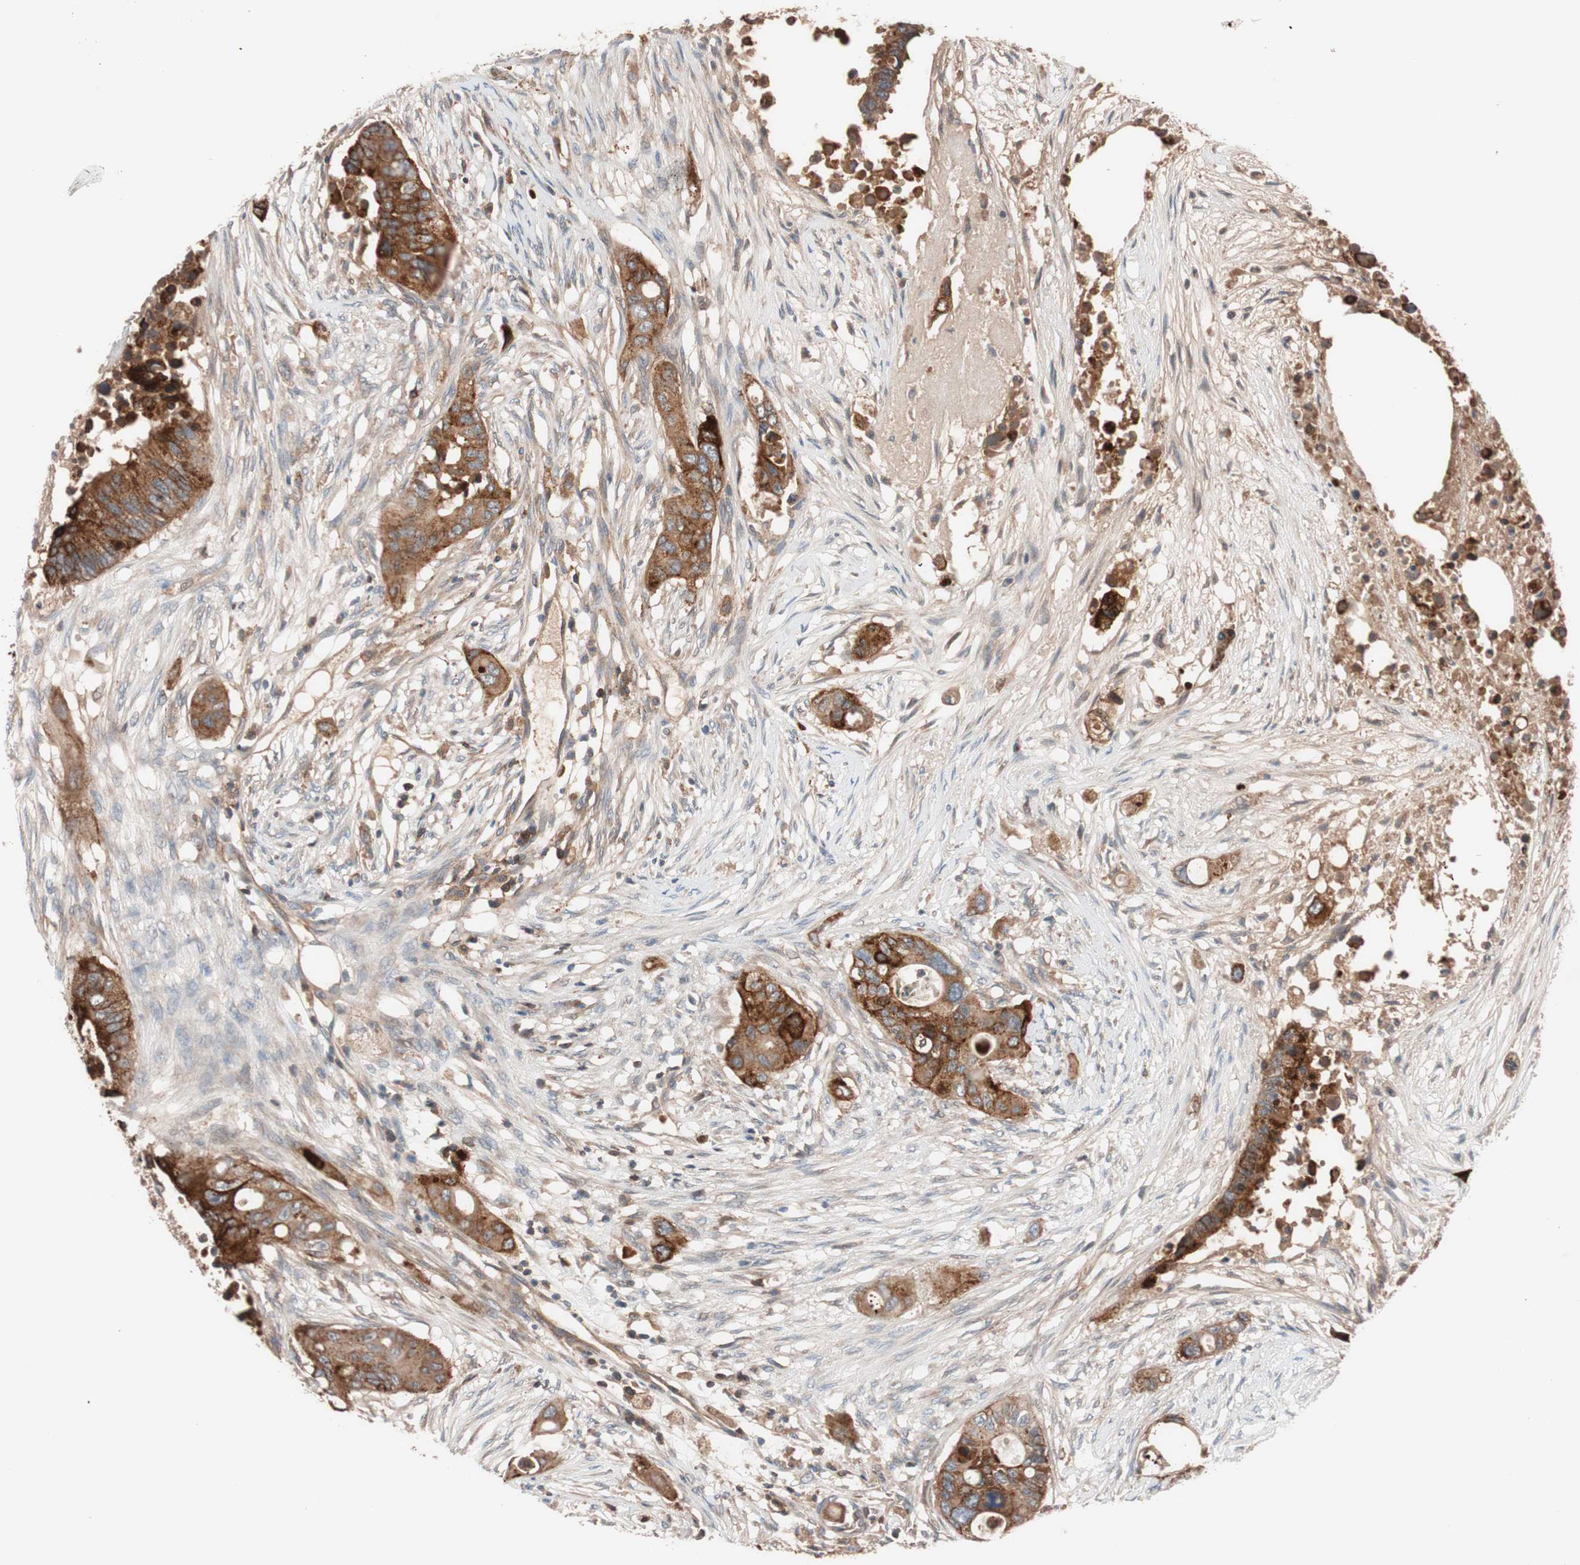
{"staining": {"intensity": "strong", "quantity": ">75%", "location": "cytoplasmic/membranous"}, "tissue": "colorectal cancer", "cell_type": "Tumor cells", "image_type": "cancer", "snomed": [{"axis": "morphology", "description": "Adenocarcinoma, NOS"}, {"axis": "topography", "description": "Colon"}], "caption": "Immunohistochemistry micrograph of human colorectal adenocarcinoma stained for a protein (brown), which shows high levels of strong cytoplasmic/membranous staining in approximately >75% of tumor cells.", "gene": "SDC4", "patient": {"sex": "female", "age": 57}}